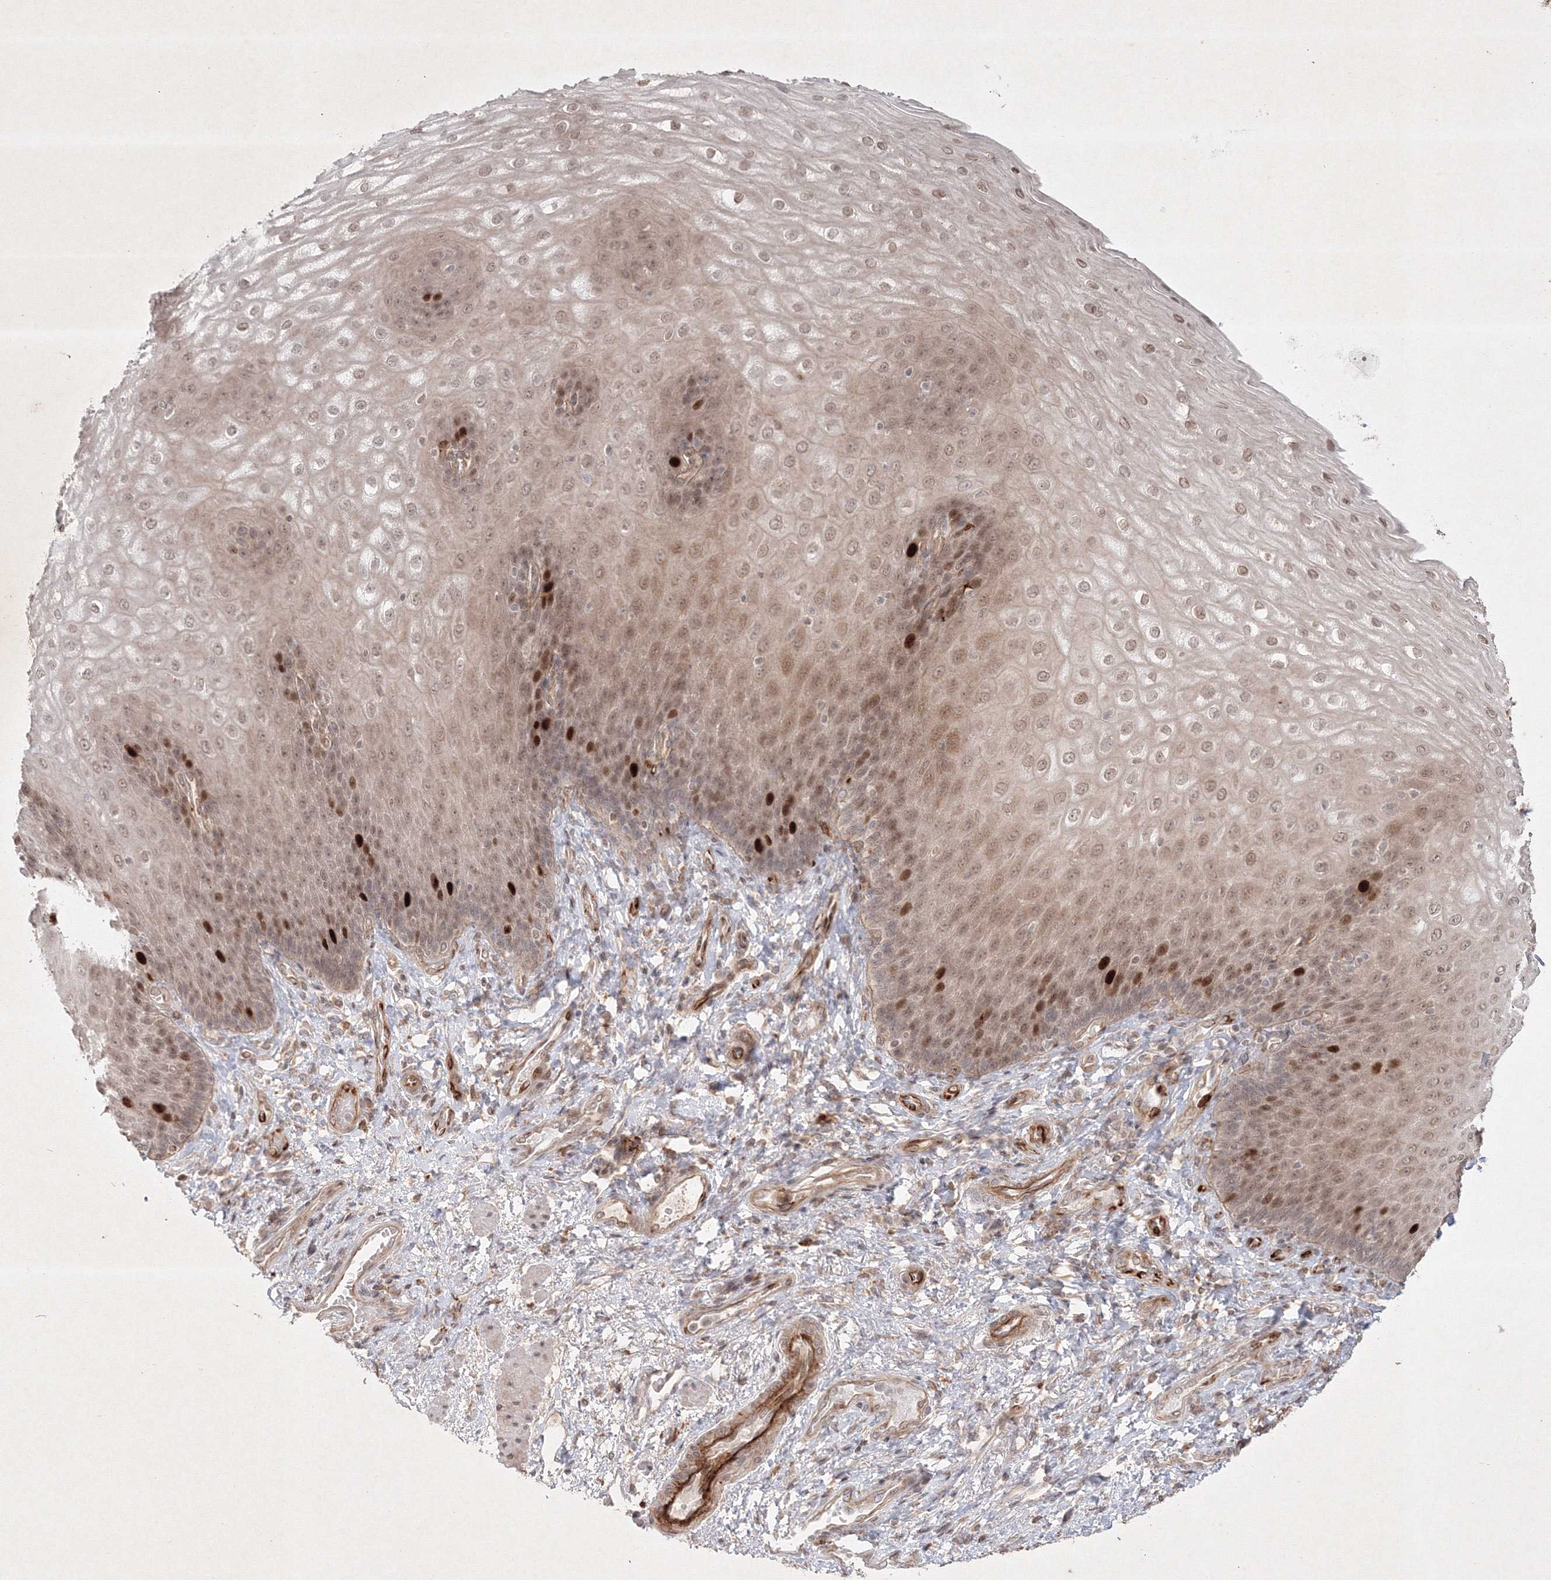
{"staining": {"intensity": "moderate", "quantity": ">75%", "location": "cytoplasmic/membranous,nuclear"}, "tissue": "esophagus", "cell_type": "Squamous epithelial cells", "image_type": "normal", "snomed": [{"axis": "morphology", "description": "Normal tissue, NOS"}, {"axis": "topography", "description": "Esophagus"}], "caption": "Immunohistochemical staining of benign human esophagus shows medium levels of moderate cytoplasmic/membranous,nuclear staining in approximately >75% of squamous epithelial cells.", "gene": "KIF20A", "patient": {"sex": "male", "age": 54}}